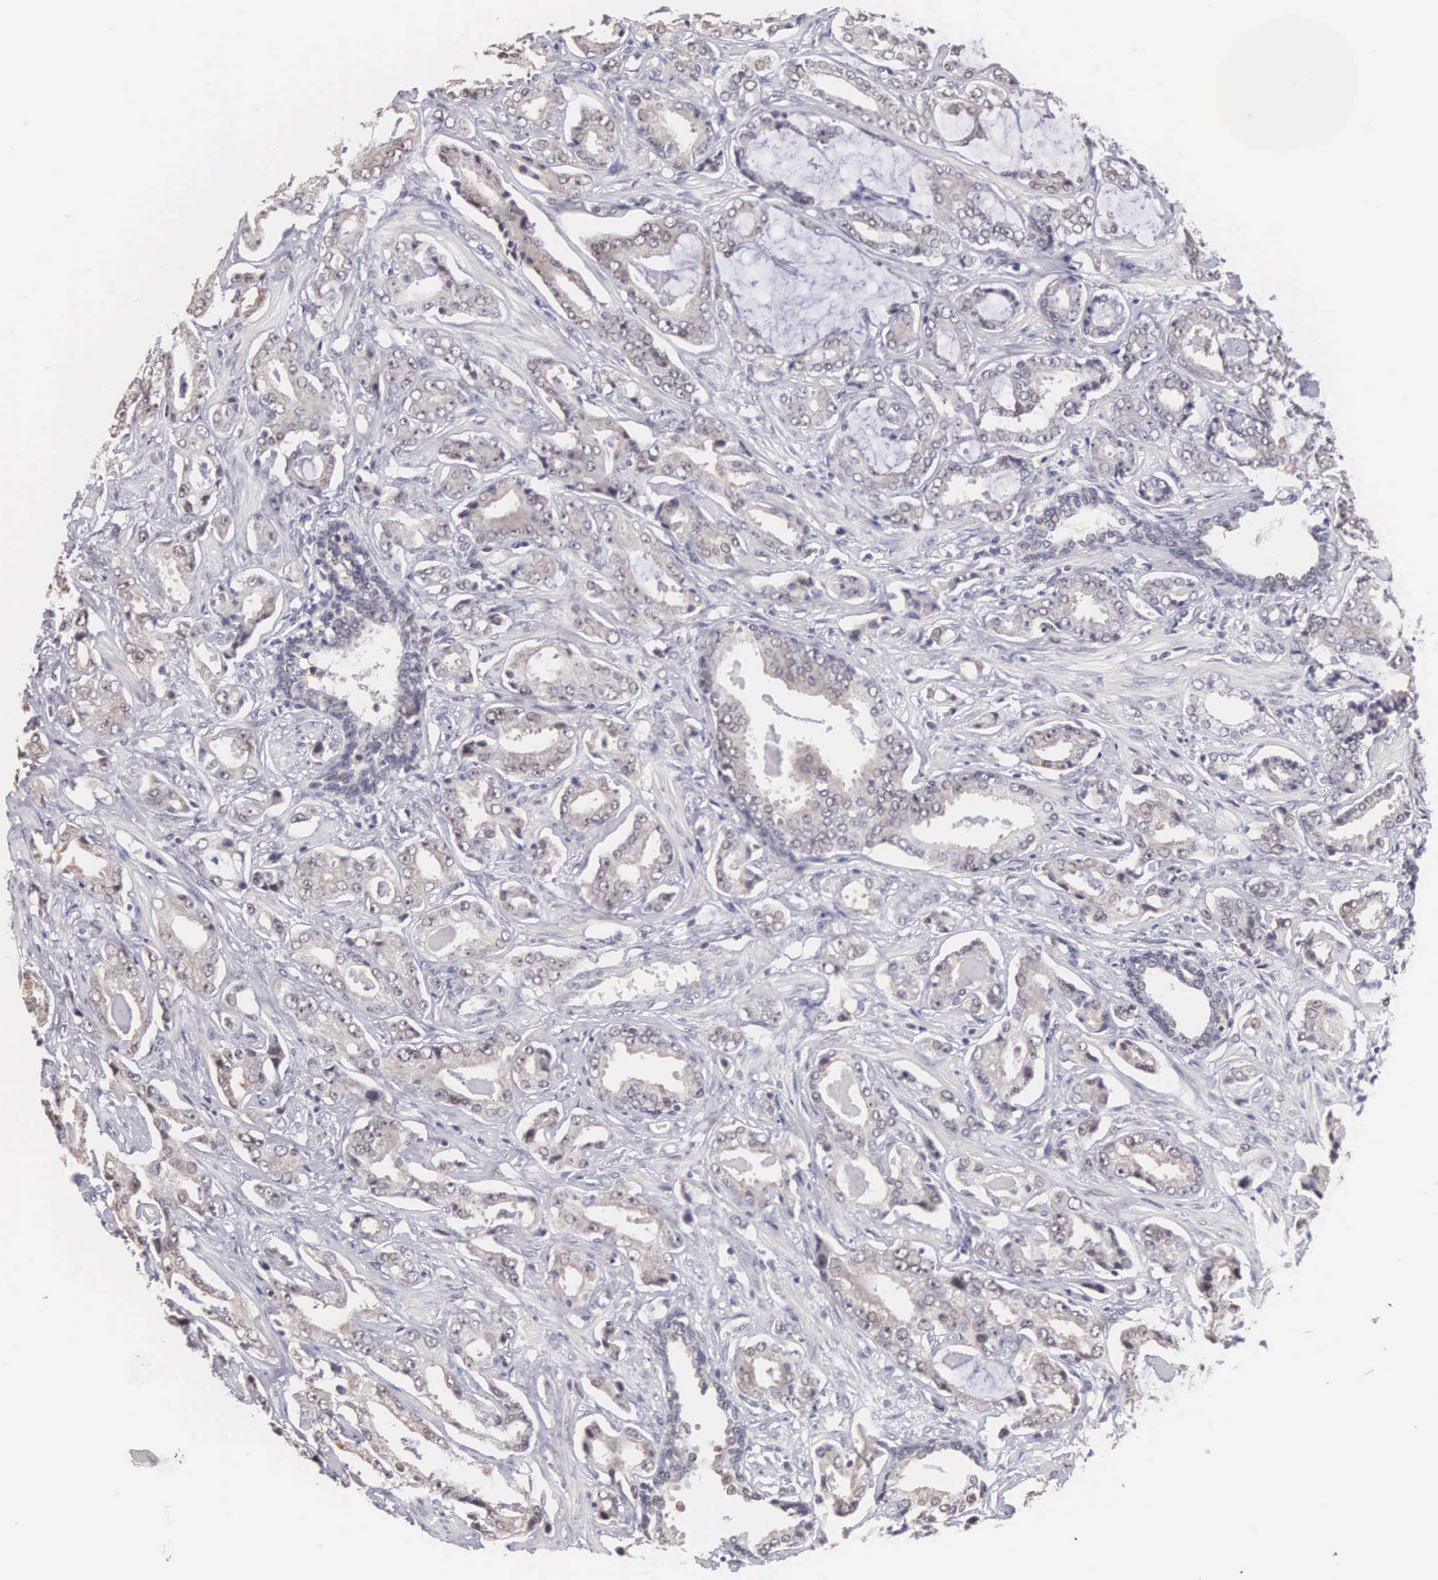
{"staining": {"intensity": "weak", "quantity": "<25%", "location": "cytoplasmic/membranous"}, "tissue": "prostate cancer", "cell_type": "Tumor cells", "image_type": "cancer", "snomed": [{"axis": "morphology", "description": "Adenocarcinoma, Low grade"}, {"axis": "topography", "description": "Prostate"}], "caption": "A high-resolution image shows immunohistochemistry (IHC) staining of prostate low-grade adenocarcinoma, which shows no significant expression in tumor cells. (Immunohistochemistry, brightfield microscopy, high magnification).", "gene": "HMGXB4", "patient": {"sex": "male", "age": 65}}